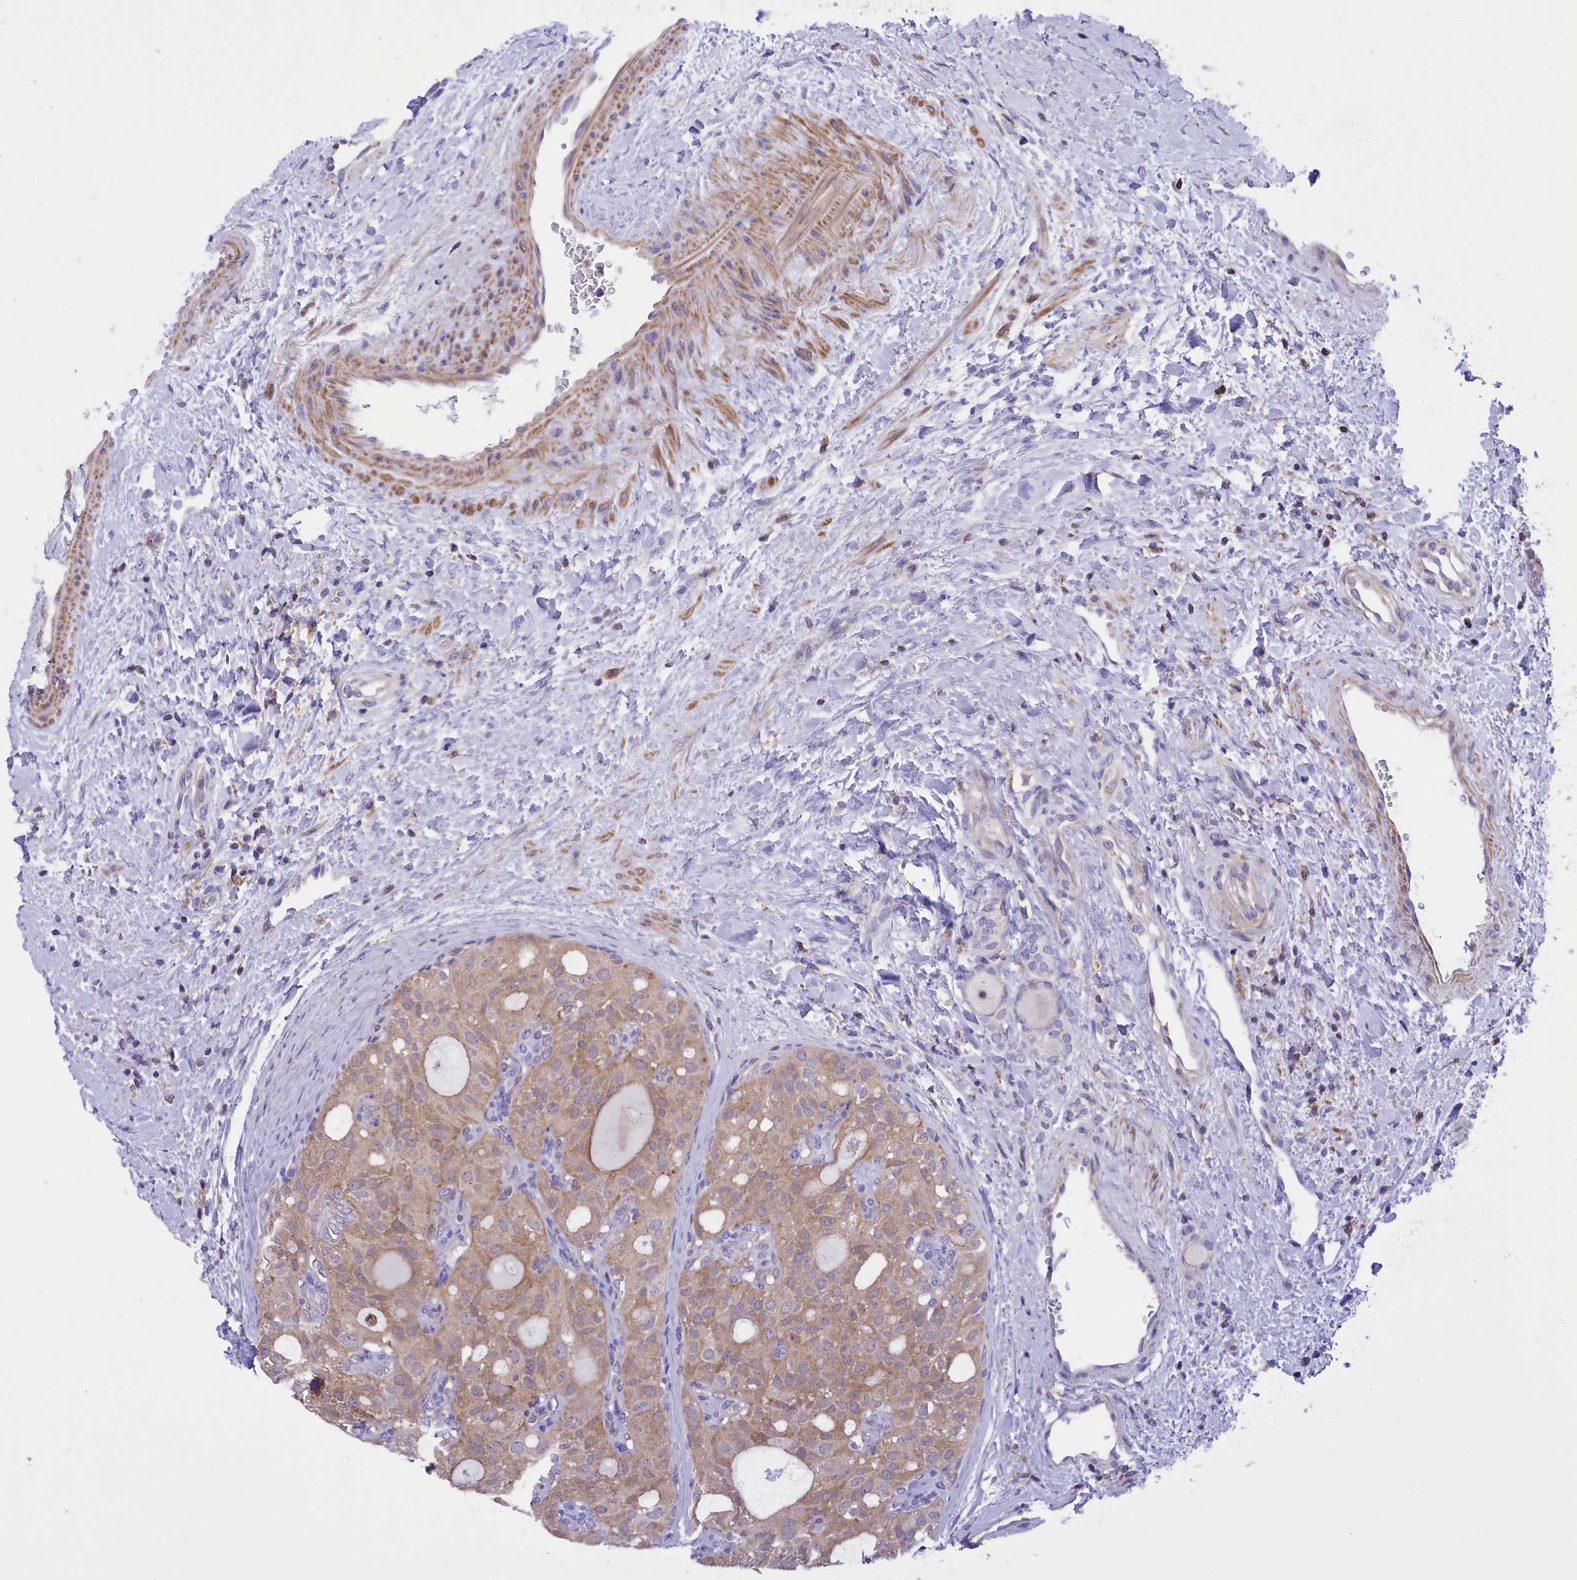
{"staining": {"intensity": "weak", "quantity": ">75%", "location": "cytoplasmic/membranous"}, "tissue": "thyroid cancer", "cell_type": "Tumor cells", "image_type": "cancer", "snomed": [{"axis": "morphology", "description": "Follicular adenoma carcinoma, NOS"}, {"axis": "topography", "description": "Thyroid gland"}], "caption": "Tumor cells display weak cytoplasmic/membranous staining in about >75% of cells in thyroid follicular adenoma carcinoma.", "gene": "CORO7-PAM16", "patient": {"sex": "male", "age": 75}}